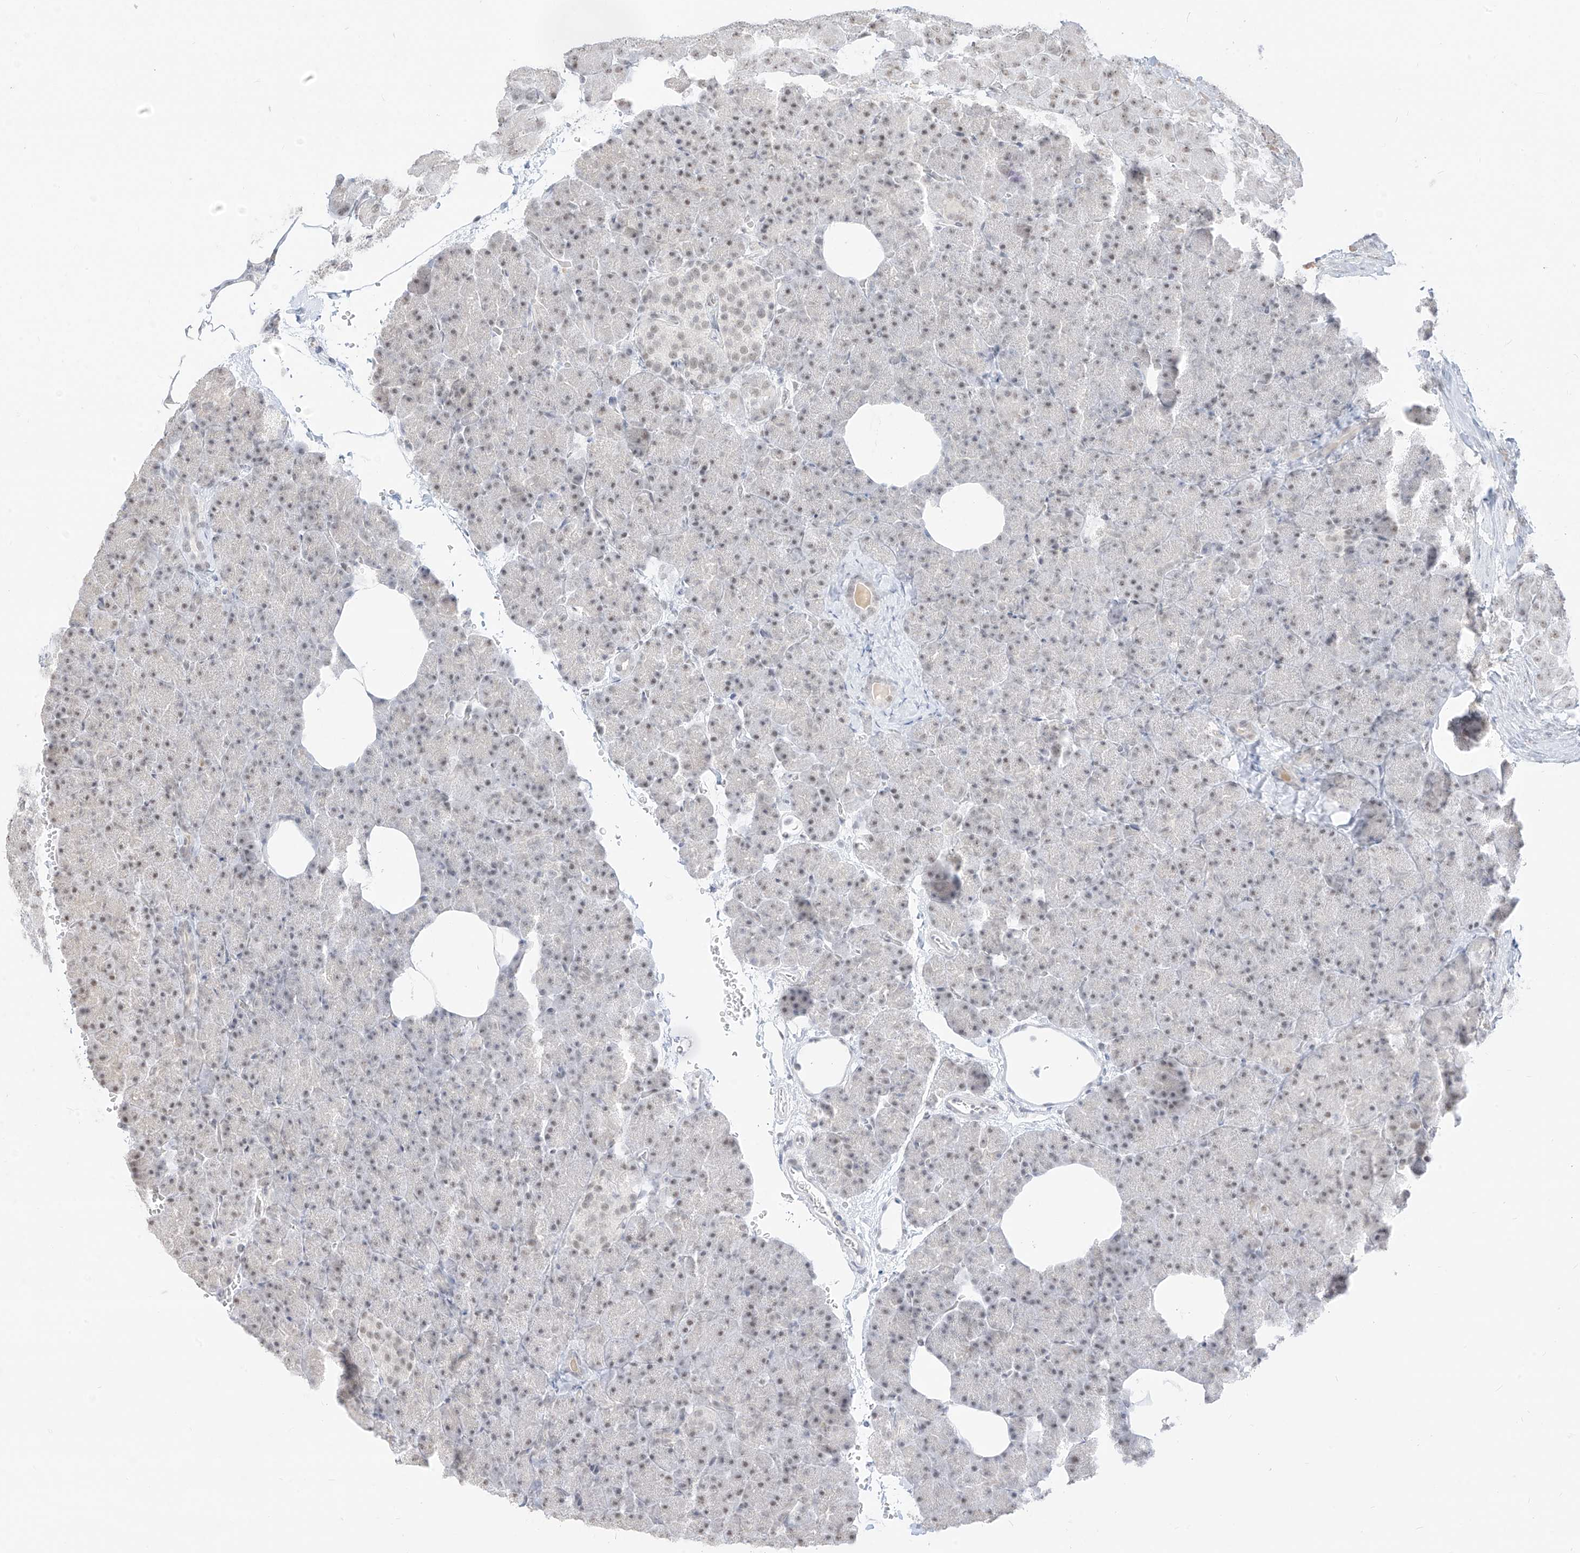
{"staining": {"intensity": "moderate", "quantity": "<25%", "location": "nuclear"}, "tissue": "pancreas", "cell_type": "Exocrine glandular cells", "image_type": "normal", "snomed": [{"axis": "morphology", "description": "Normal tissue, NOS"}, {"axis": "morphology", "description": "Carcinoid, malignant, NOS"}, {"axis": "topography", "description": "Pancreas"}], "caption": "DAB immunohistochemical staining of benign human pancreas reveals moderate nuclear protein positivity in about <25% of exocrine glandular cells.", "gene": "SUPT5H", "patient": {"sex": "female", "age": 35}}